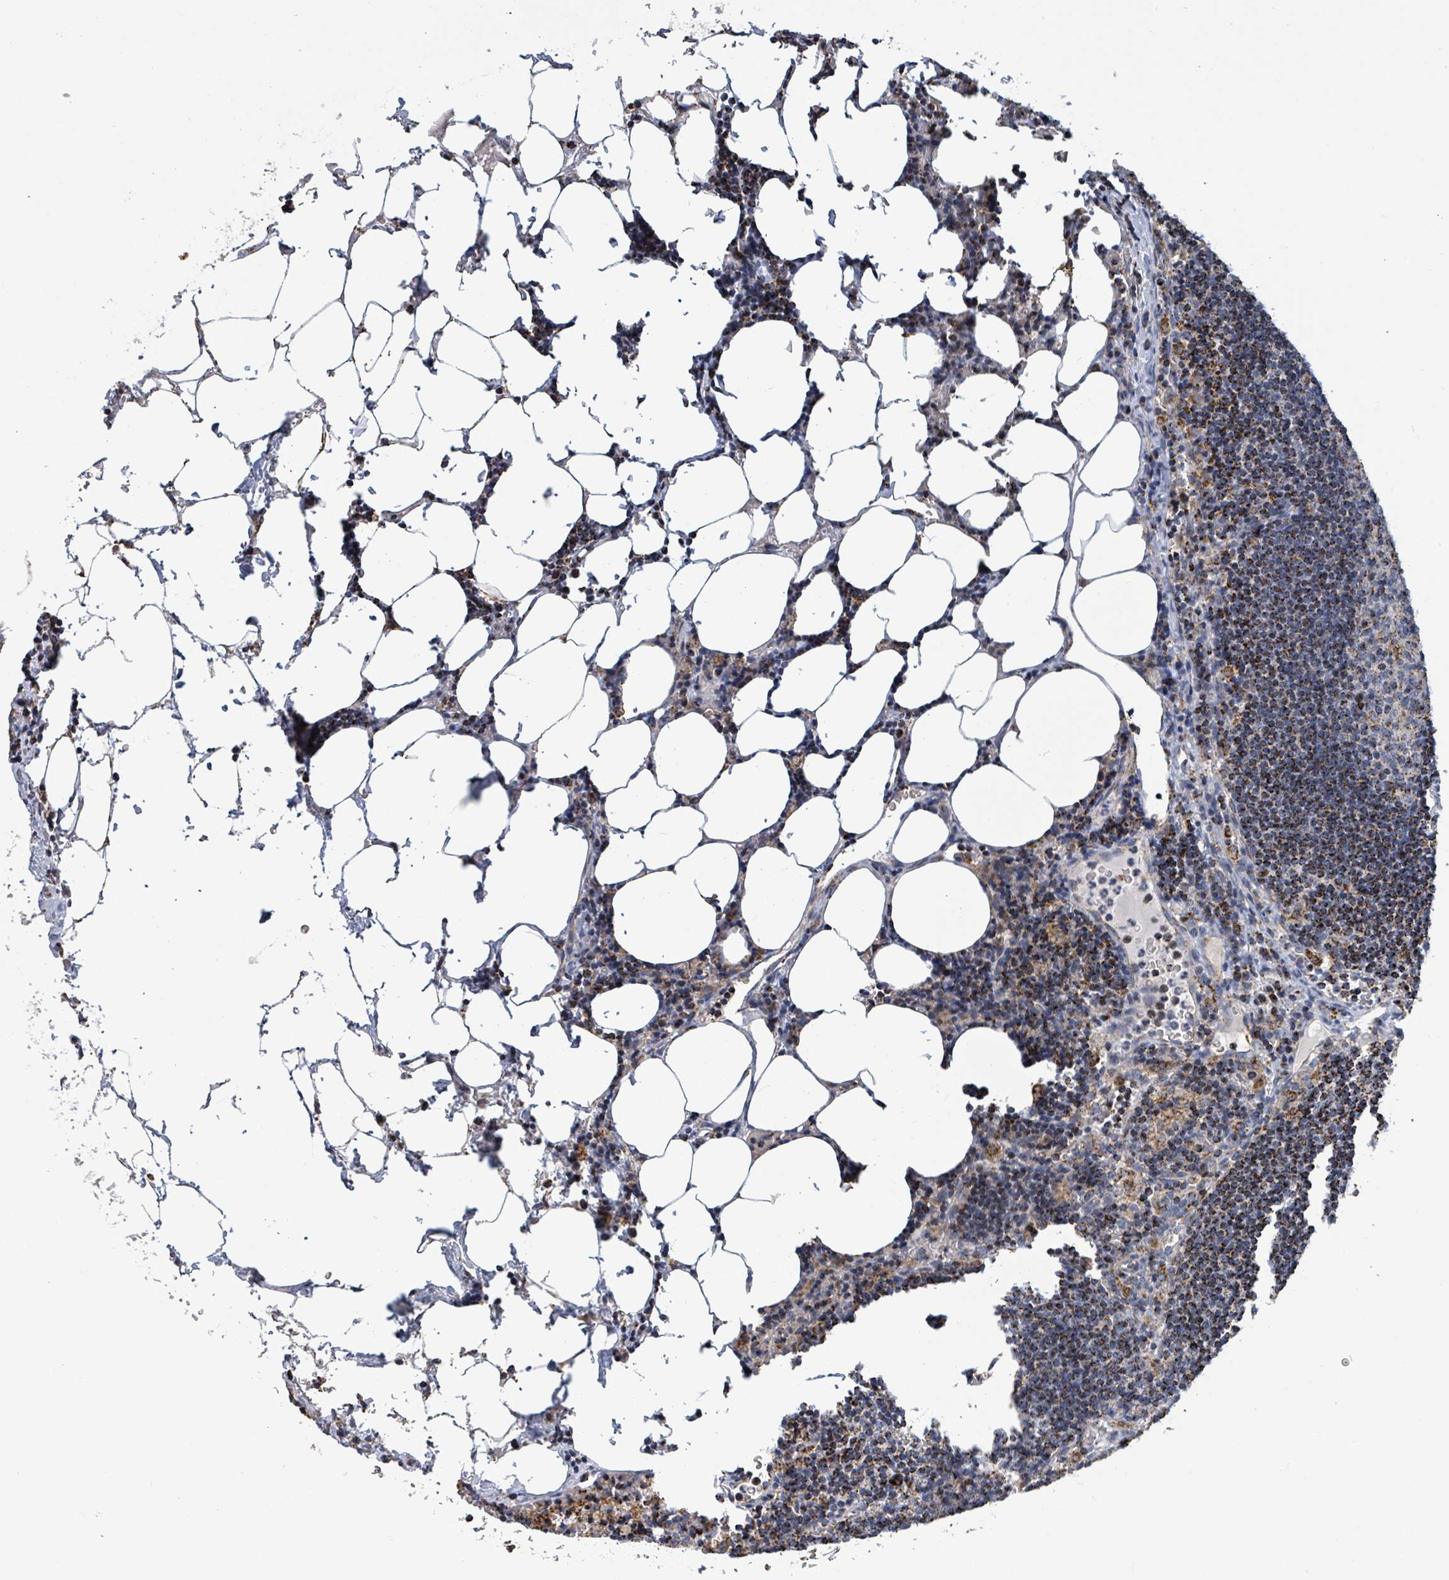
{"staining": {"intensity": "weak", "quantity": "<25%", "location": "cytoplasmic/membranous"}, "tissue": "lymph node", "cell_type": "Germinal center cells", "image_type": "normal", "snomed": [{"axis": "morphology", "description": "Normal tissue, NOS"}, {"axis": "topography", "description": "Lymph node"}], "caption": "Lymph node stained for a protein using IHC displays no positivity germinal center cells.", "gene": "SUCLG2", "patient": {"sex": "male", "age": 62}}